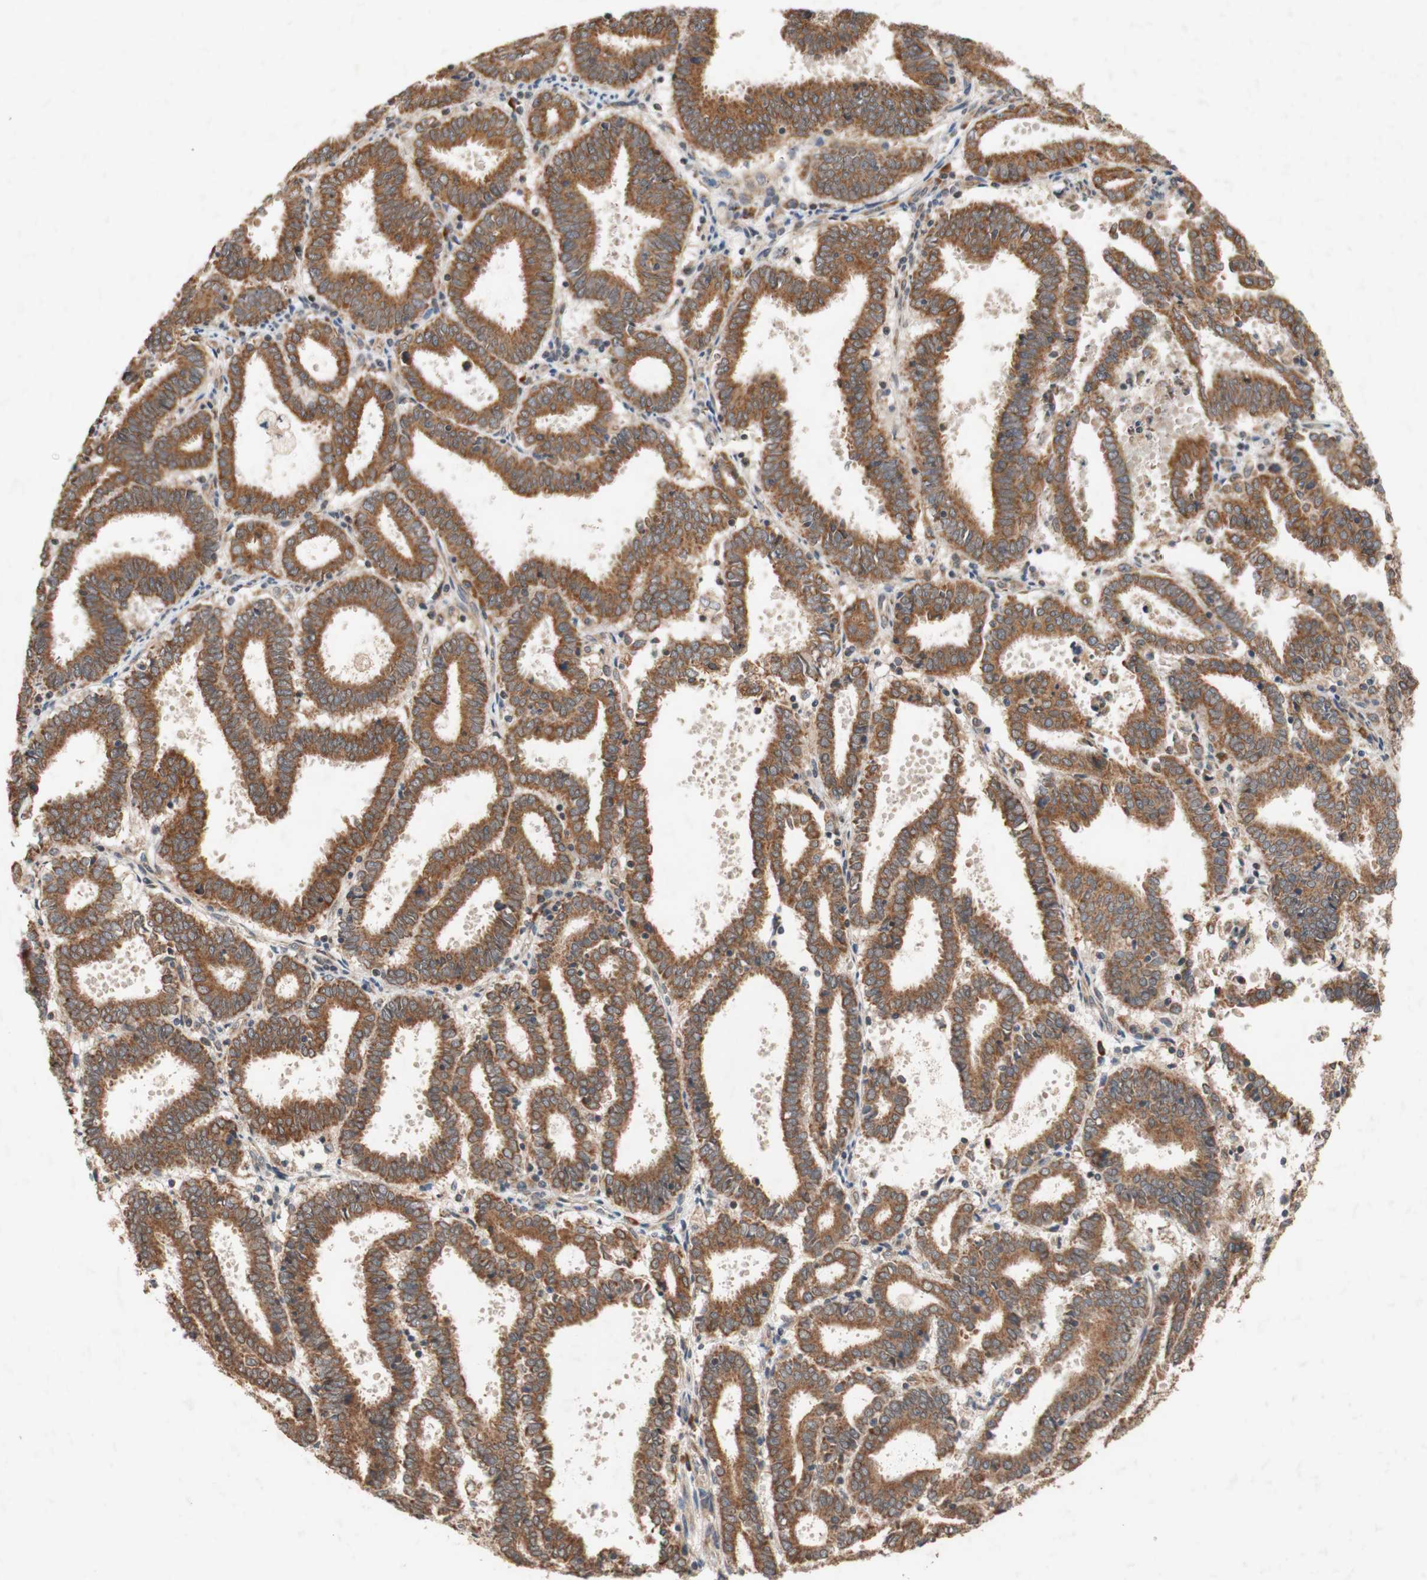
{"staining": {"intensity": "moderate", "quantity": ">75%", "location": "cytoplasmic/membranous"}, "tissue": "endometrial cancer", "cell_type": "Tumor cells", "image_type": "cancer", "snomed": [{"axis": "morphology", "description": "Adenocarcinoma, NOS"}, {"axis": "topography", "description": "Uterus"}], "caption": "IHC of endometrial adenocarcinoma exhibits medium levels of moderate cytoplasmic/membranous positivity in about >75% of tumor cells.", "gene": "DDOST", "patient": {"sex": "female", "age": 83}}